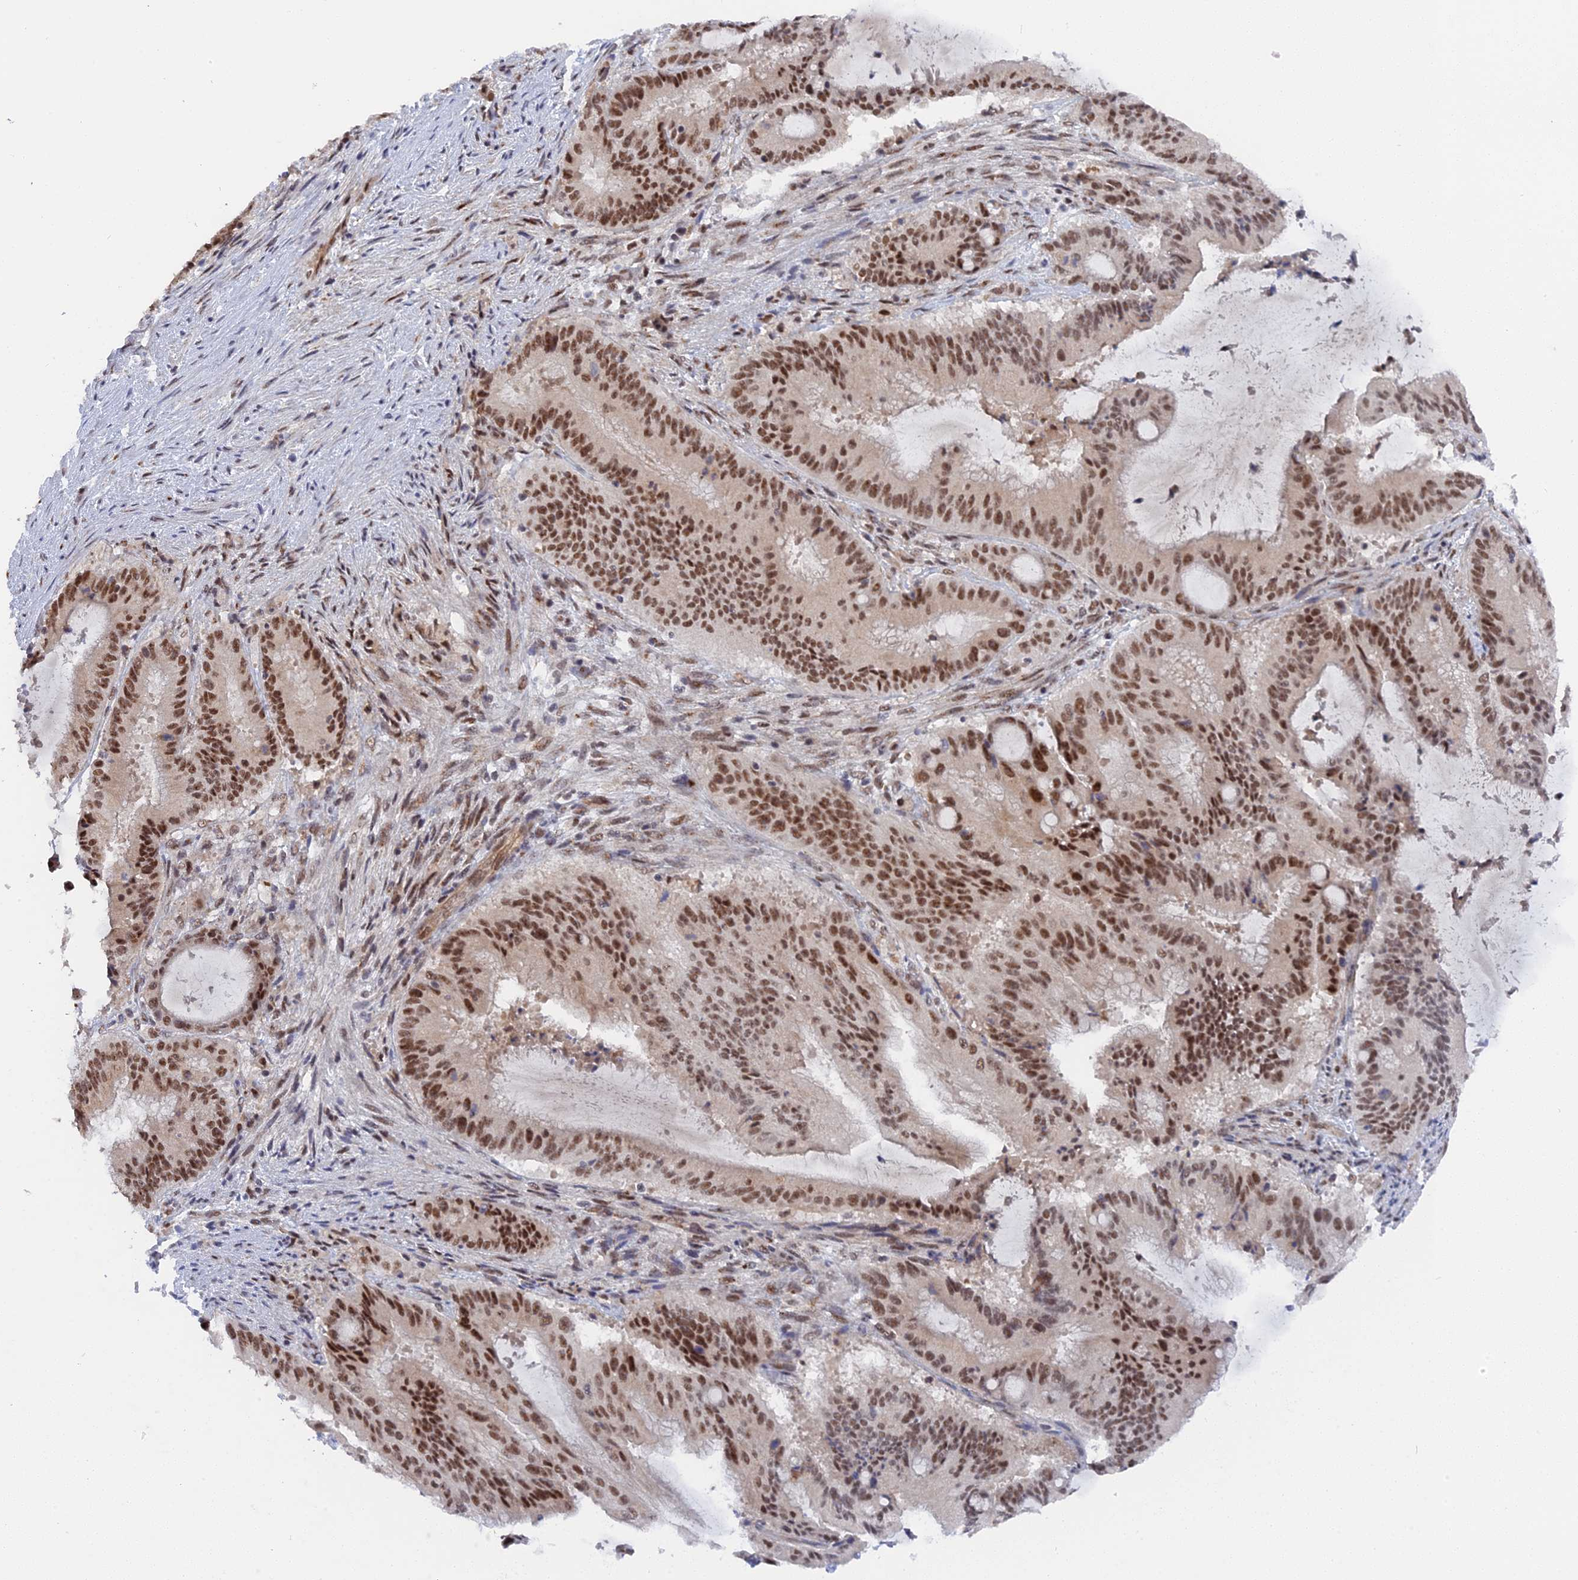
{"staining": {"intensity": "moderate", "quantity": ">75%", "location": "nuclear"}, "tissue": "liver cancer", "cell_type": "Tumor cells", "image_type": "cancer", "snomed": [{"axis": "morphology", "description": "Normal tissue, NOS"}, {"axis": "morphology", "description": "Cholangiocarcinoma"}, {"axis": "topography", "description": "Liver"}, {"axis": "topography", "description": "Peripheral nerve tissue"}], "caption": "Immunohistochemical staining of human liver cancer reveals moderate nuclear protein positivity in approximately >75% of tumor cells.", "gene": "CCDC85A", "patient": {"sex": "female", "age": 73}}